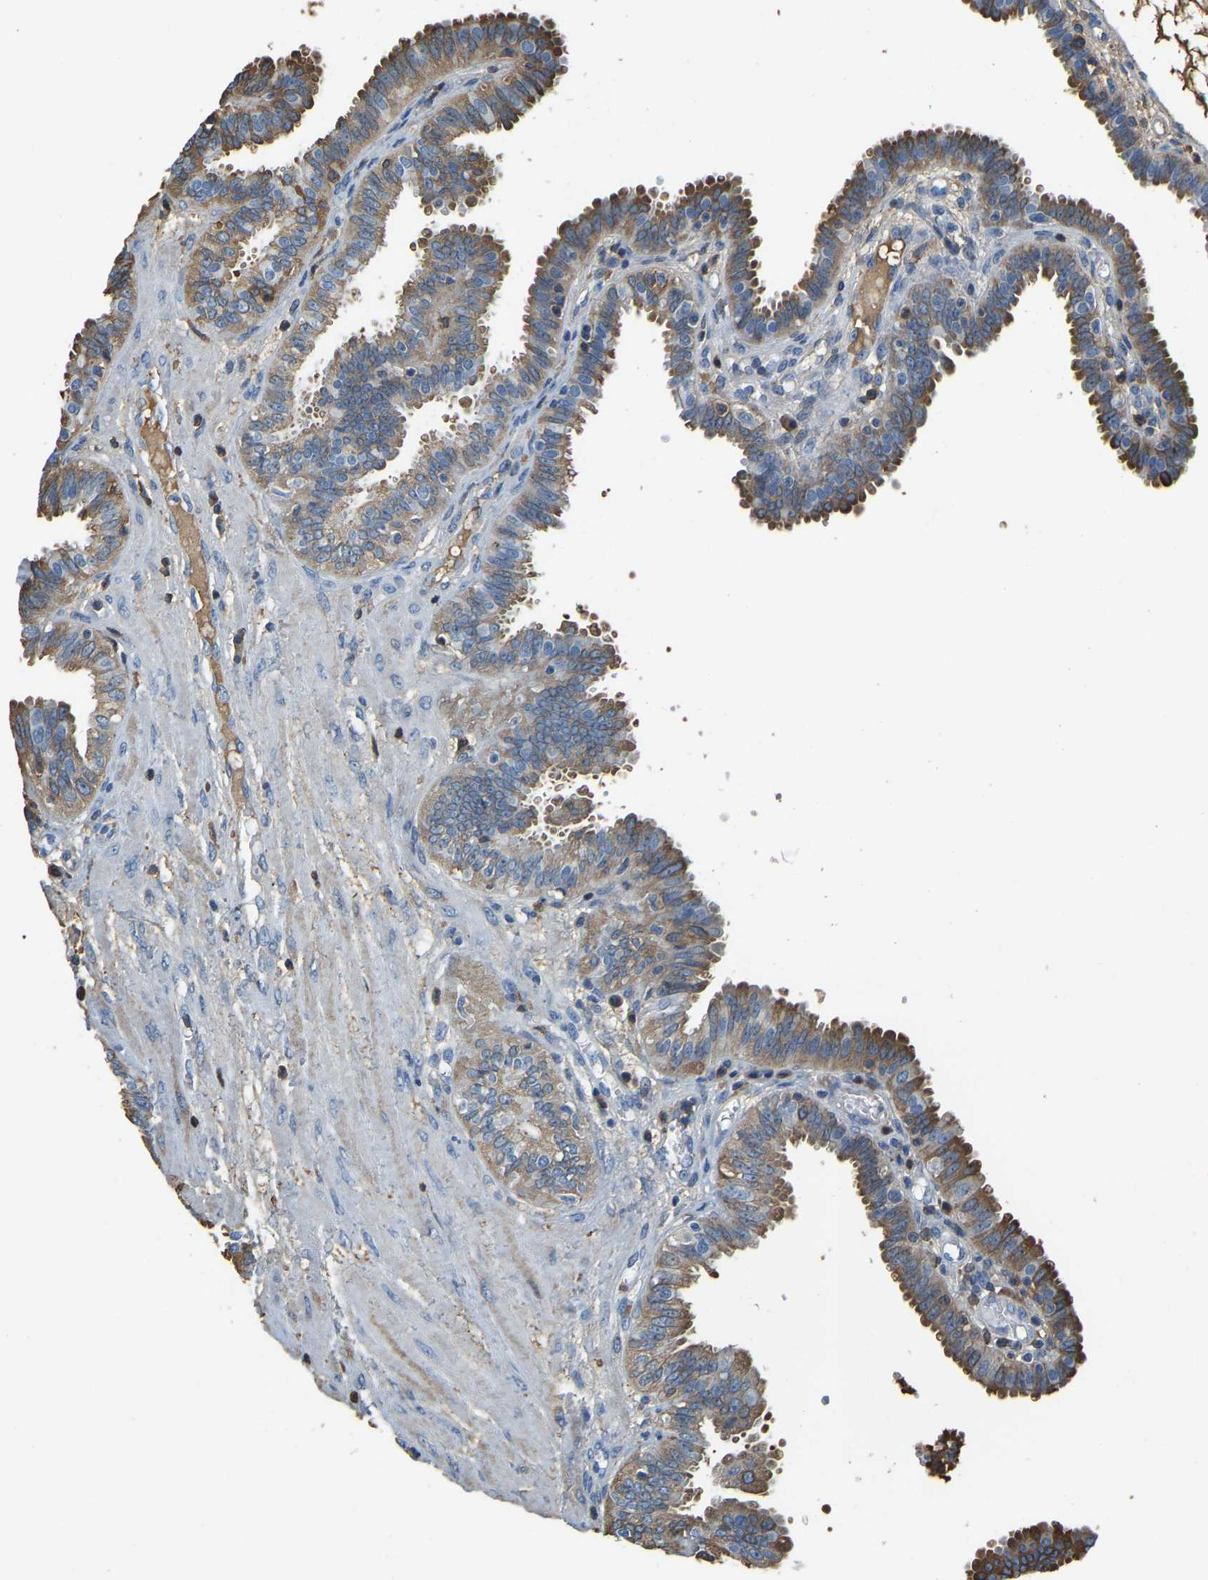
{"staining": {"intensity": "moderate", "quantity": "25%-75%", "location": "cytoplasmic/membranous"}, "tissue": "fallopian tube", "cell_type": "Glandular cells", "image_type": "normal", "snomed": [{"axis": "morphology", "description": "Normal tissue, NOS"}, {"axis": "topography", "description": "Fallopian tube"}], "caption": "Glandular cells reveal medium levels of moderate cytoplasmic/membranous expression in about 25%-75% of cells in normal fallopian tube.", "gene": "THBS4", "patient": {"sex": "female", "age": 32}}